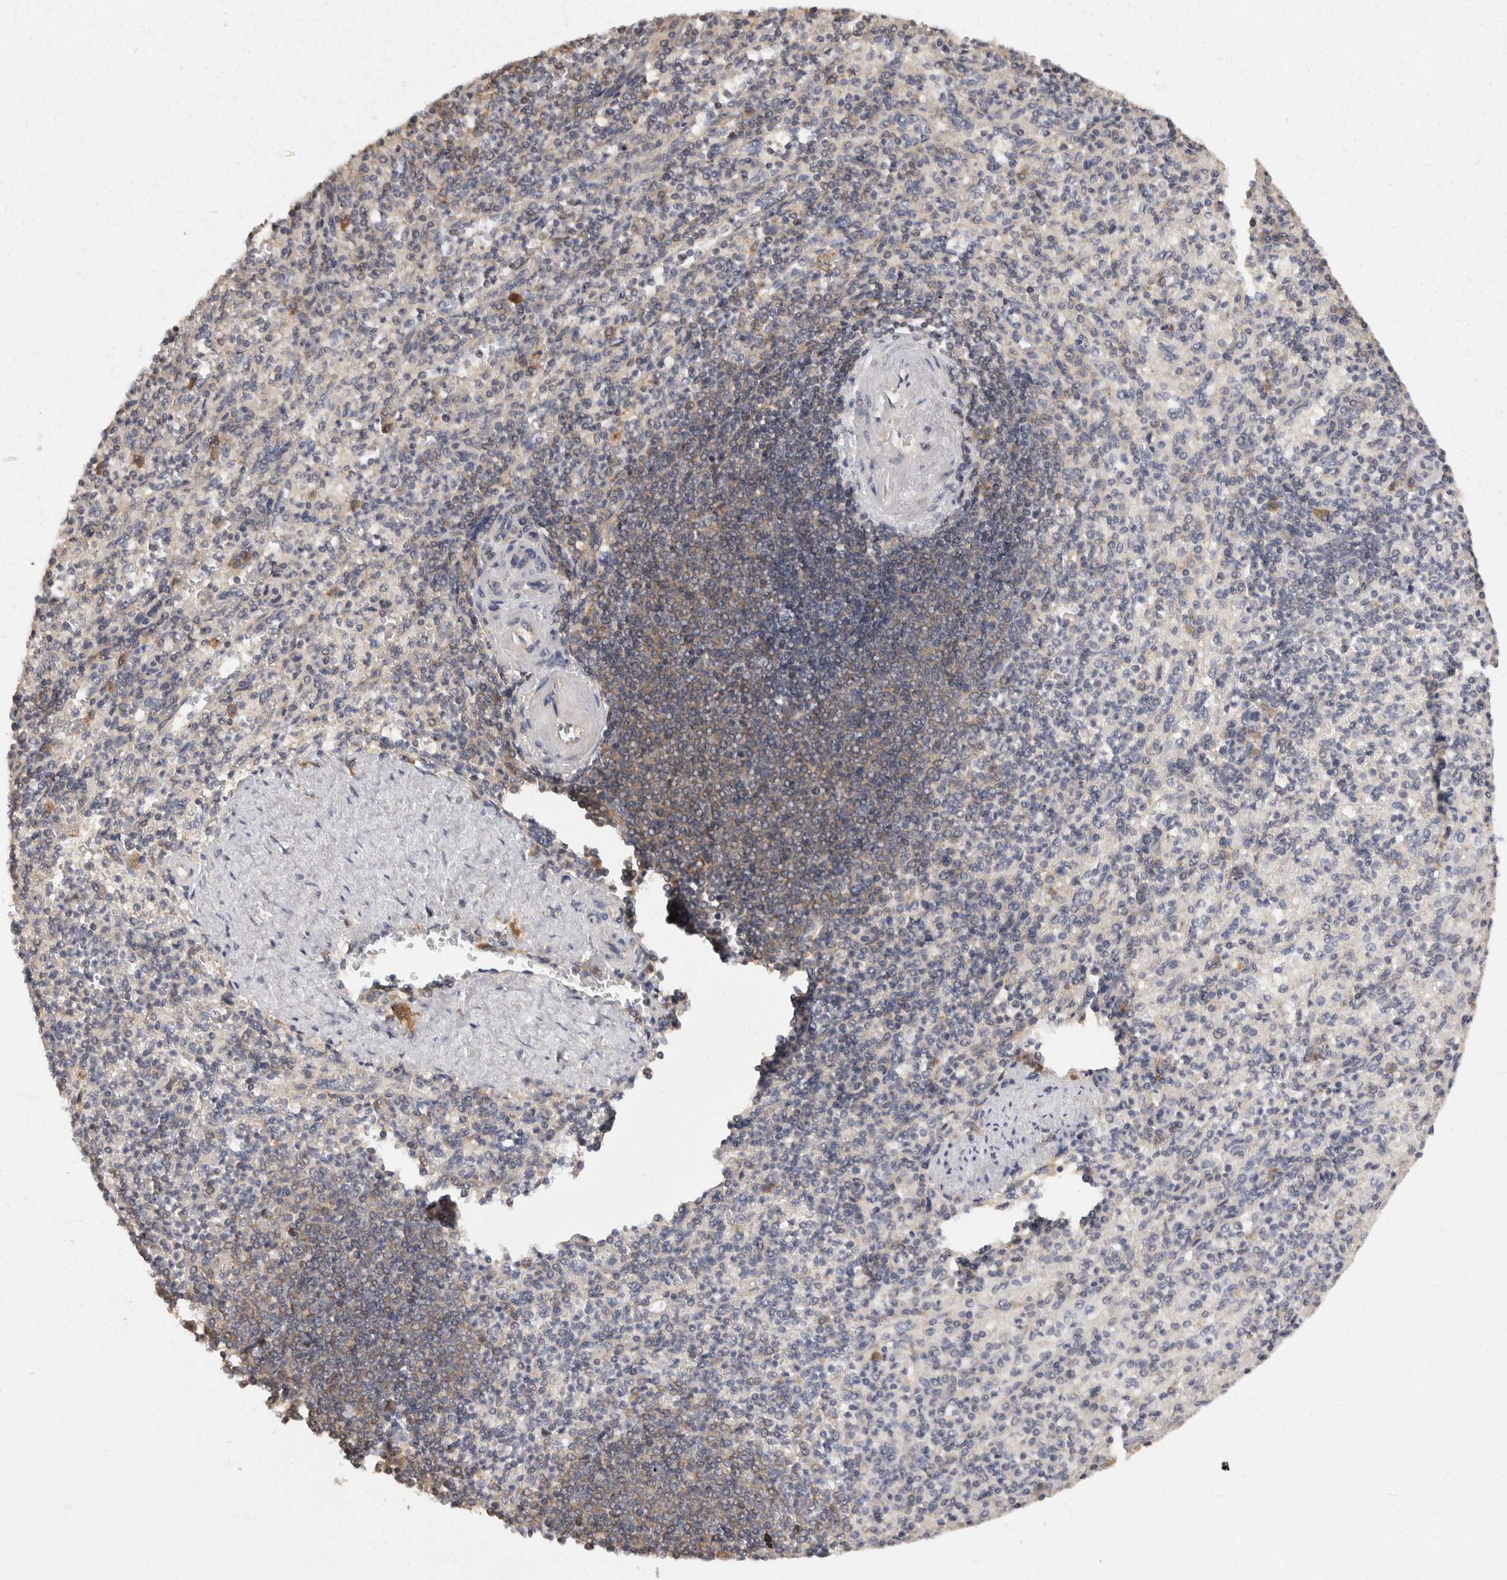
{"staining": {"intensity": "weak", "quantity": "<25%", "location": "cytoplasmic/membranous"}, "tissue": "spleen", "cell_type": "Cells in red pulp", "image_type": "normal", "snomed": [{"axis": "morphology", "description": "Normal tissue, NOS"}, {"axis": "topography", "description": "Spleen"}], "caption": "The immunohistochemistry histopathology image has no significant expression in cells in red pulp of spleen. (DAB immunohistochemistry, high magnification).", "gene": "ACAT2", "patient": {"sex": "female", "age": 74}}